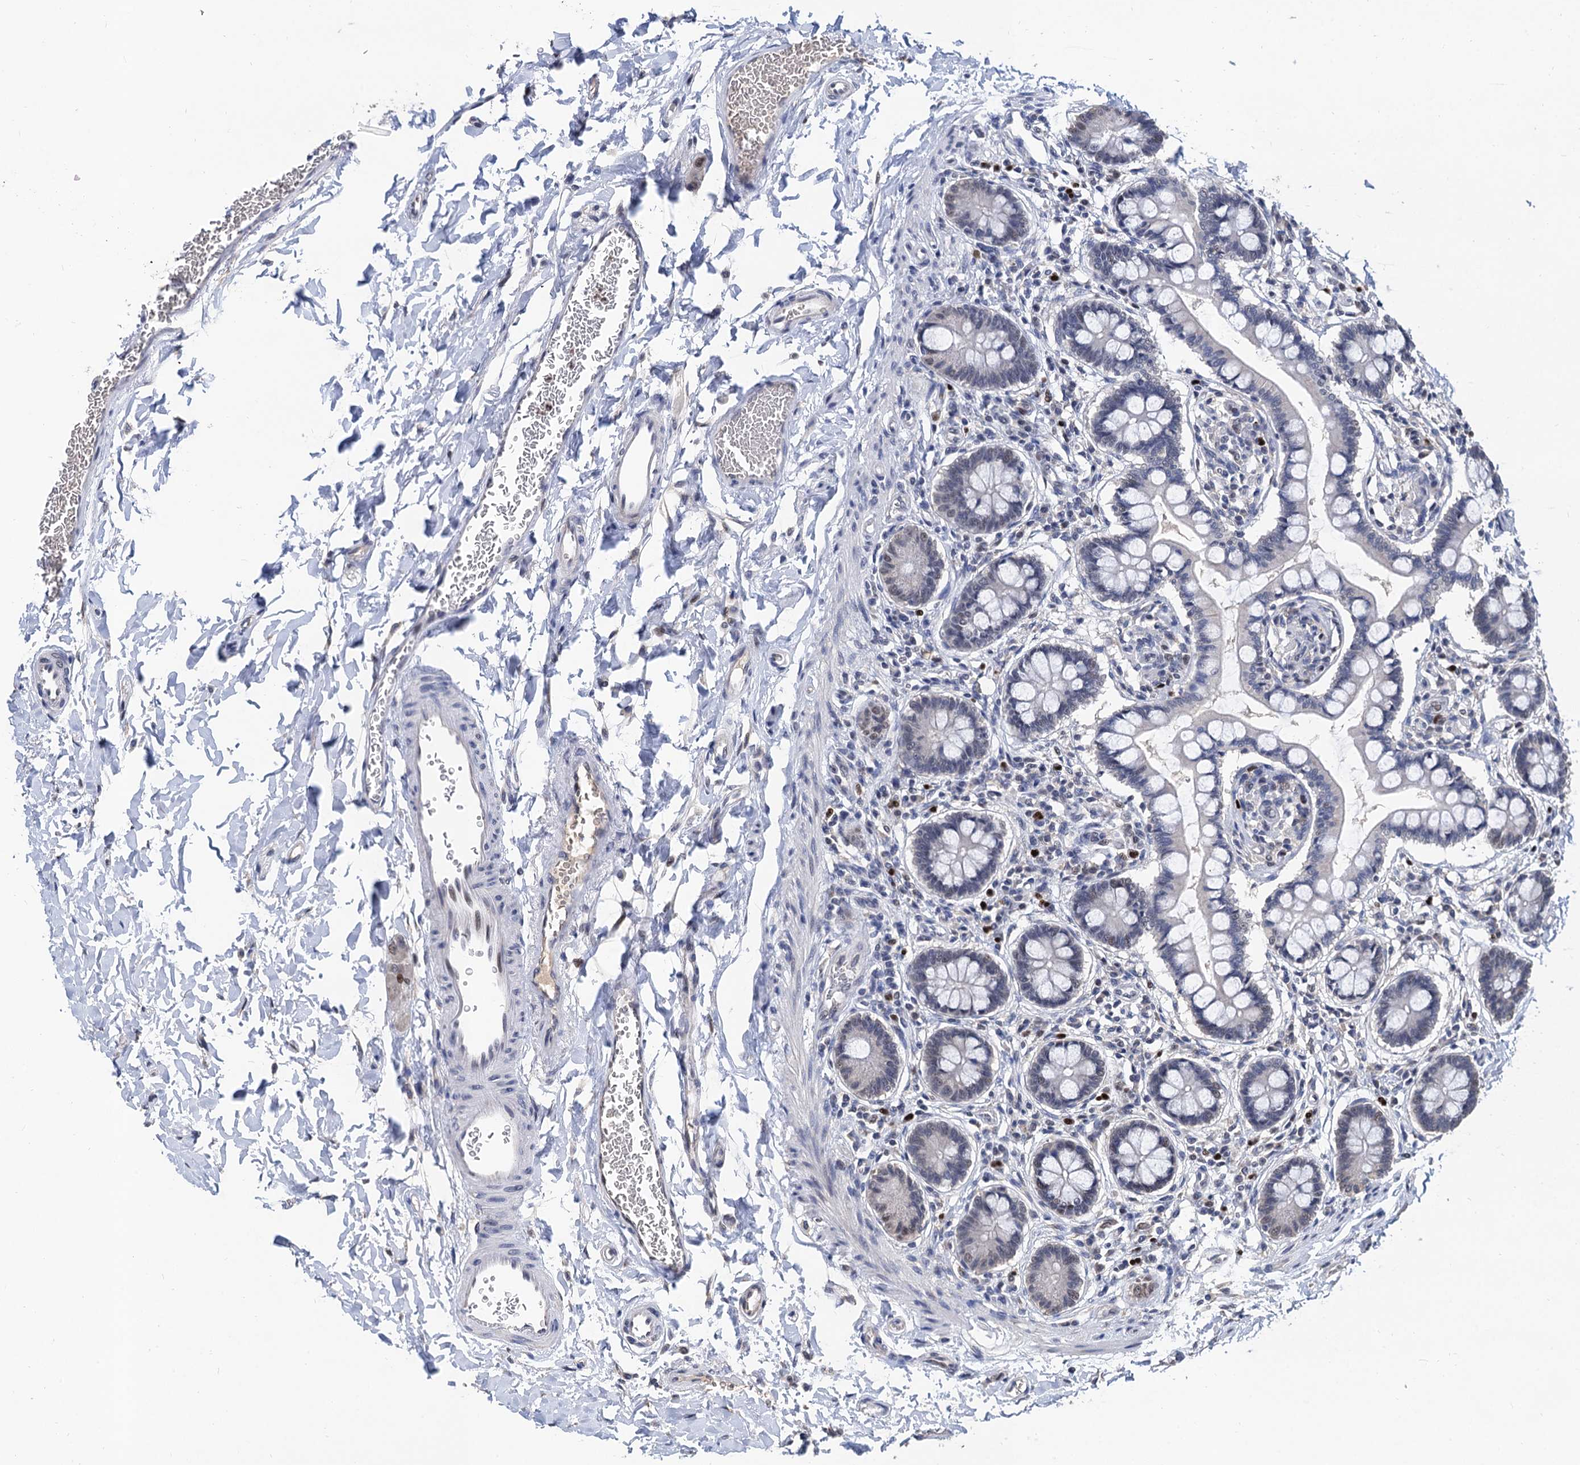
{"staining": {"intensity": "moderate", "quantity": "<25%", "location": "cytoplasmic/membranous"}, "tissue": "small intestine", "cell_type": "Glandular cells", "image_type": "normal", "snomed": [{"axis": "morphology", "description": "Normal tissue, NOS"}, {"axis": "topography", "description": "Small intestine"}], "caption": "Human small intestine stained with a brown dye displays moderate cytoplasmic/membranous positive positivity in approximately <25% of glandular cells.", "gene": "TSEN34", "patient": {"sex": "male", "age": 52}}